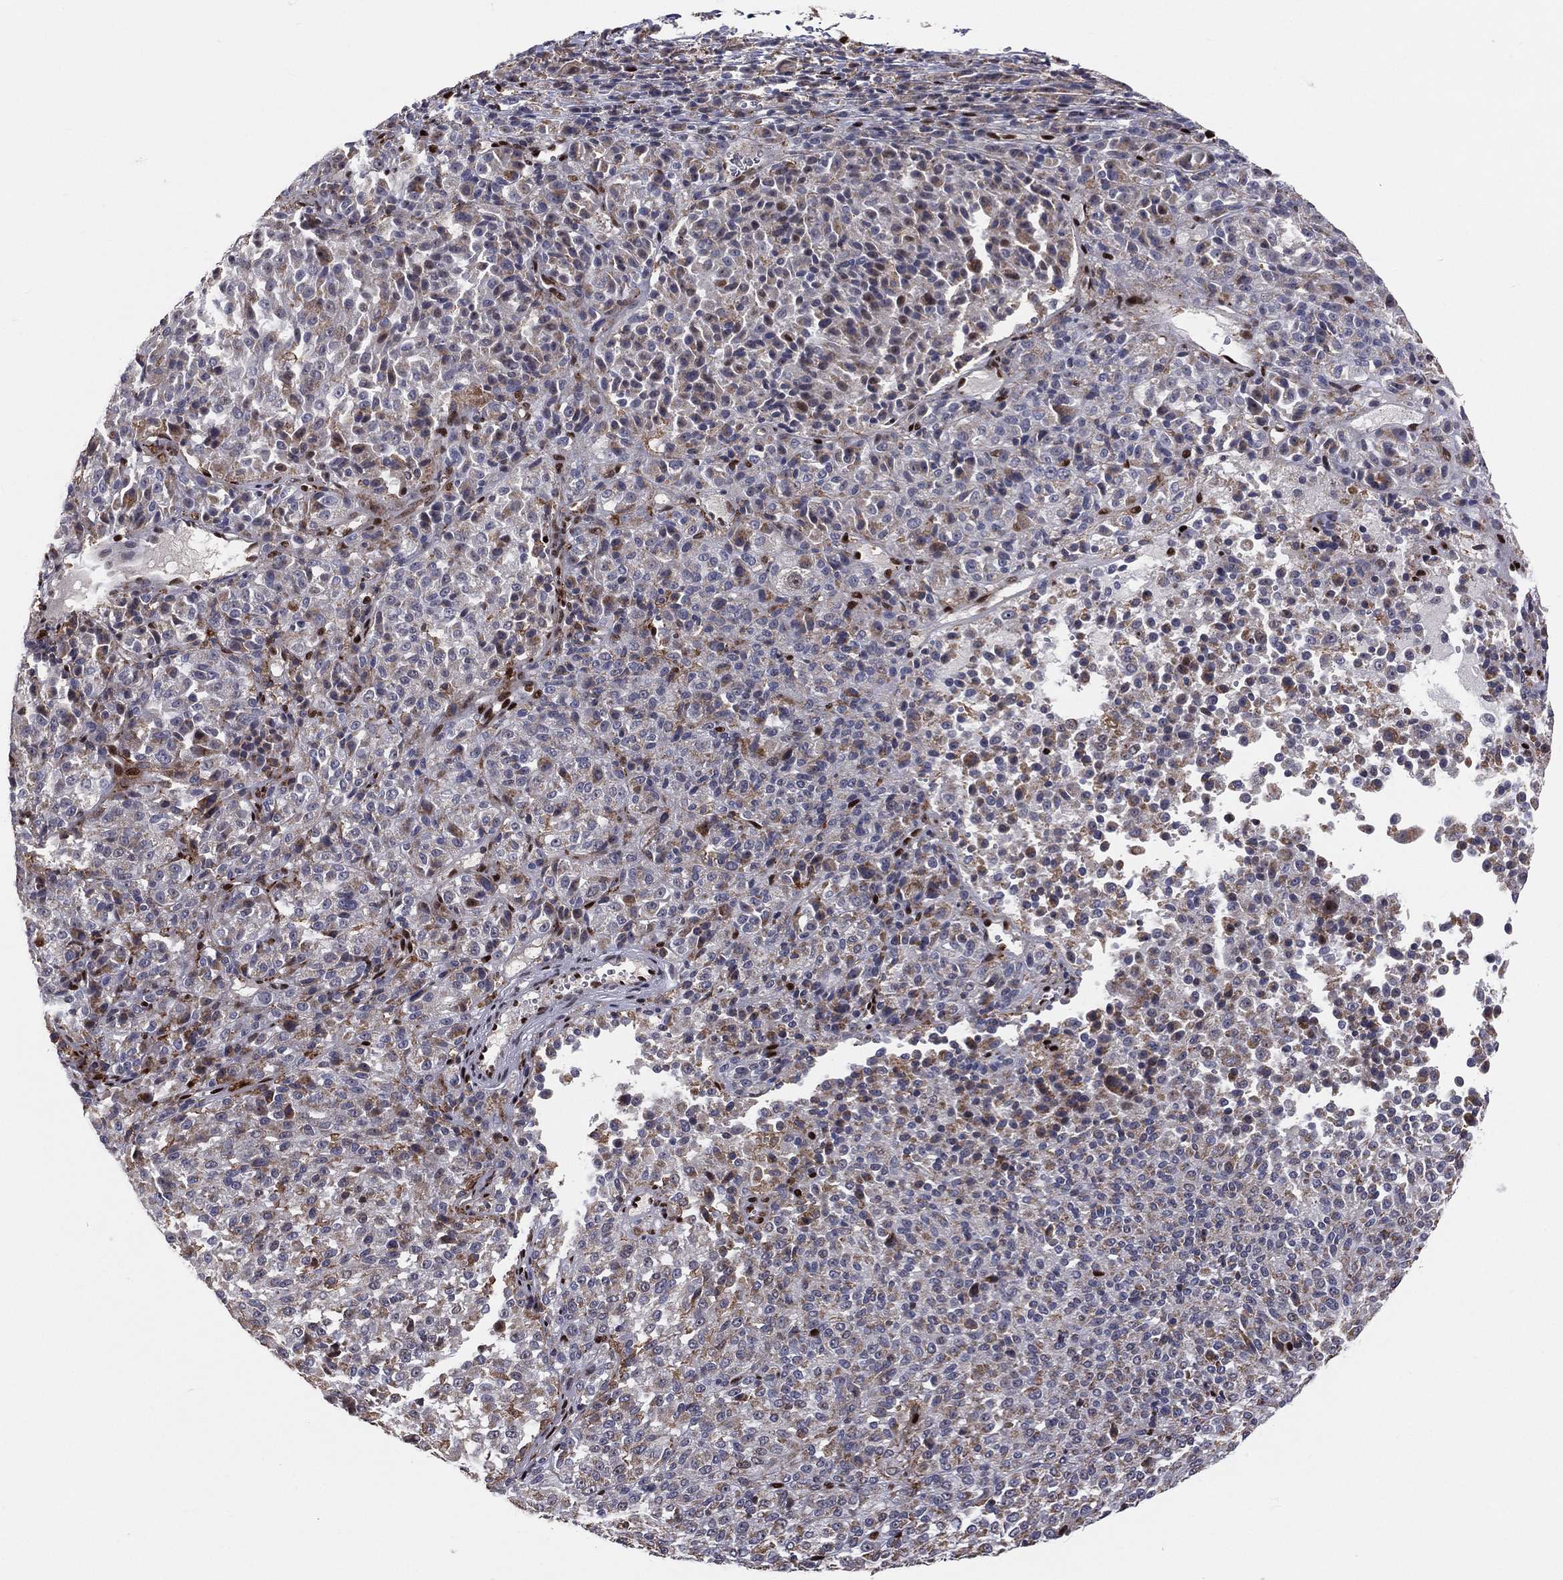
{"staining": {"intensity": "moderate", "quantity": "<25%", "location": "cytoplasmic/membranous"}, "tissue": "melanoma", "cell_type": "Tumor cells", "image_type": "cancer", "snomed": [{"axis": "morphology", "description": "Malignant melanoma, Metastatic site"}, {"axis": "topography", "description": "Brain"}], "caption": "A photomicrograph of melanoma stained for a protein exhibits moderate cytoplasmic/membranous brown staining in tumor cells. (Brightfield microscopy of DAB IHC at high magnification).", "gene": "ZEB1", "patient": {"sex": "female", "age": 56}}